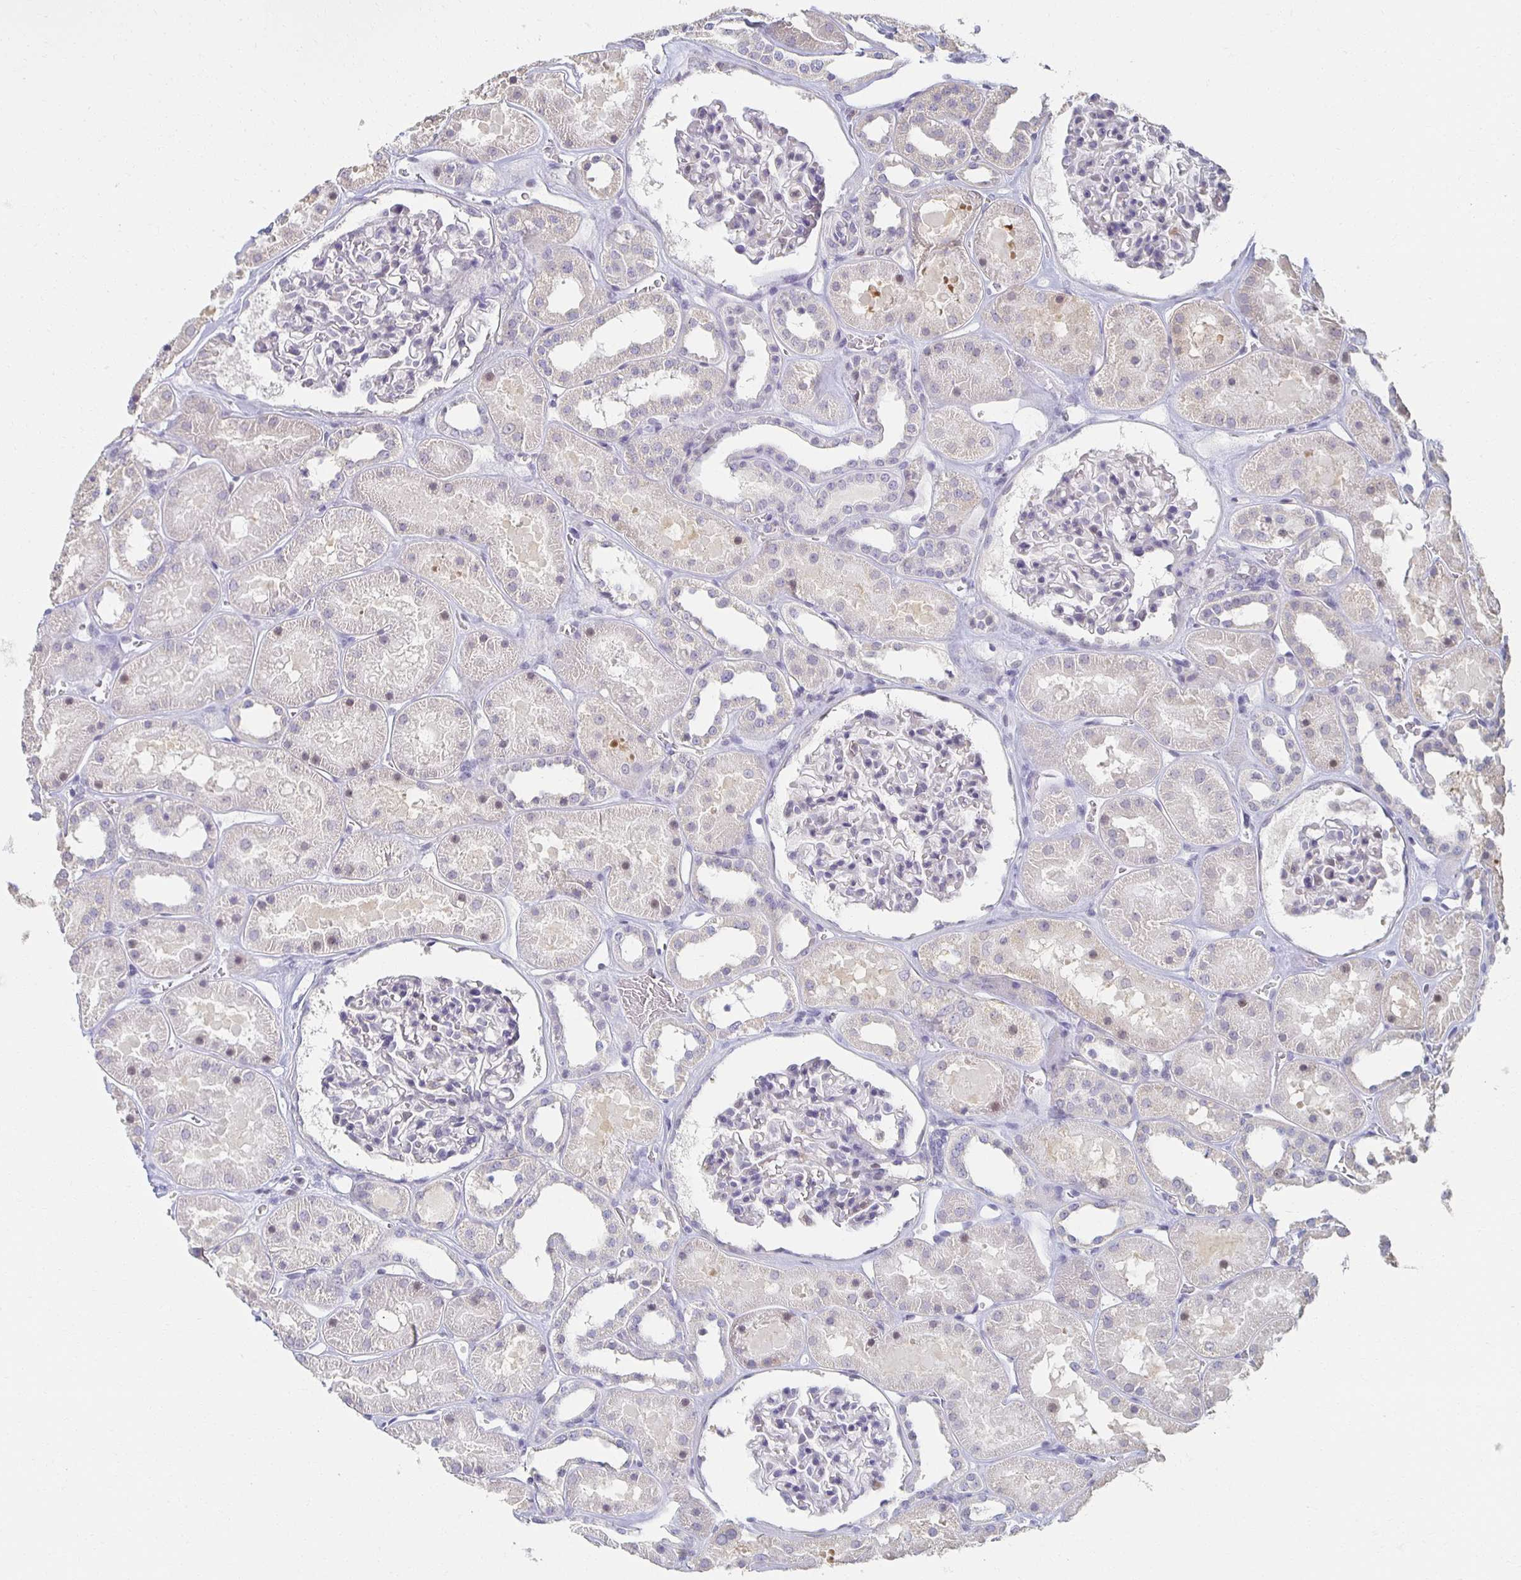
{"staining": {"intensity": "negative", "quantity": "none", "location": "none"}, "tissue": "kidney", "cell_type": "Cells in glomeruli", "image_type": "normal", "snomed": [{"axis": "morphology", "description": "Normal tissue, NOS"}, {"axis": "topography", "description": "Kidney"}], "caption": "Kidney was stained to show a protein in brown. There is no significant staining in cells in glomeruli. (DAB IHC visualized using brightfield microscopy, high magnification).", "gene": "ZNF692", "patient": {"sex": "female", "age": 41}}